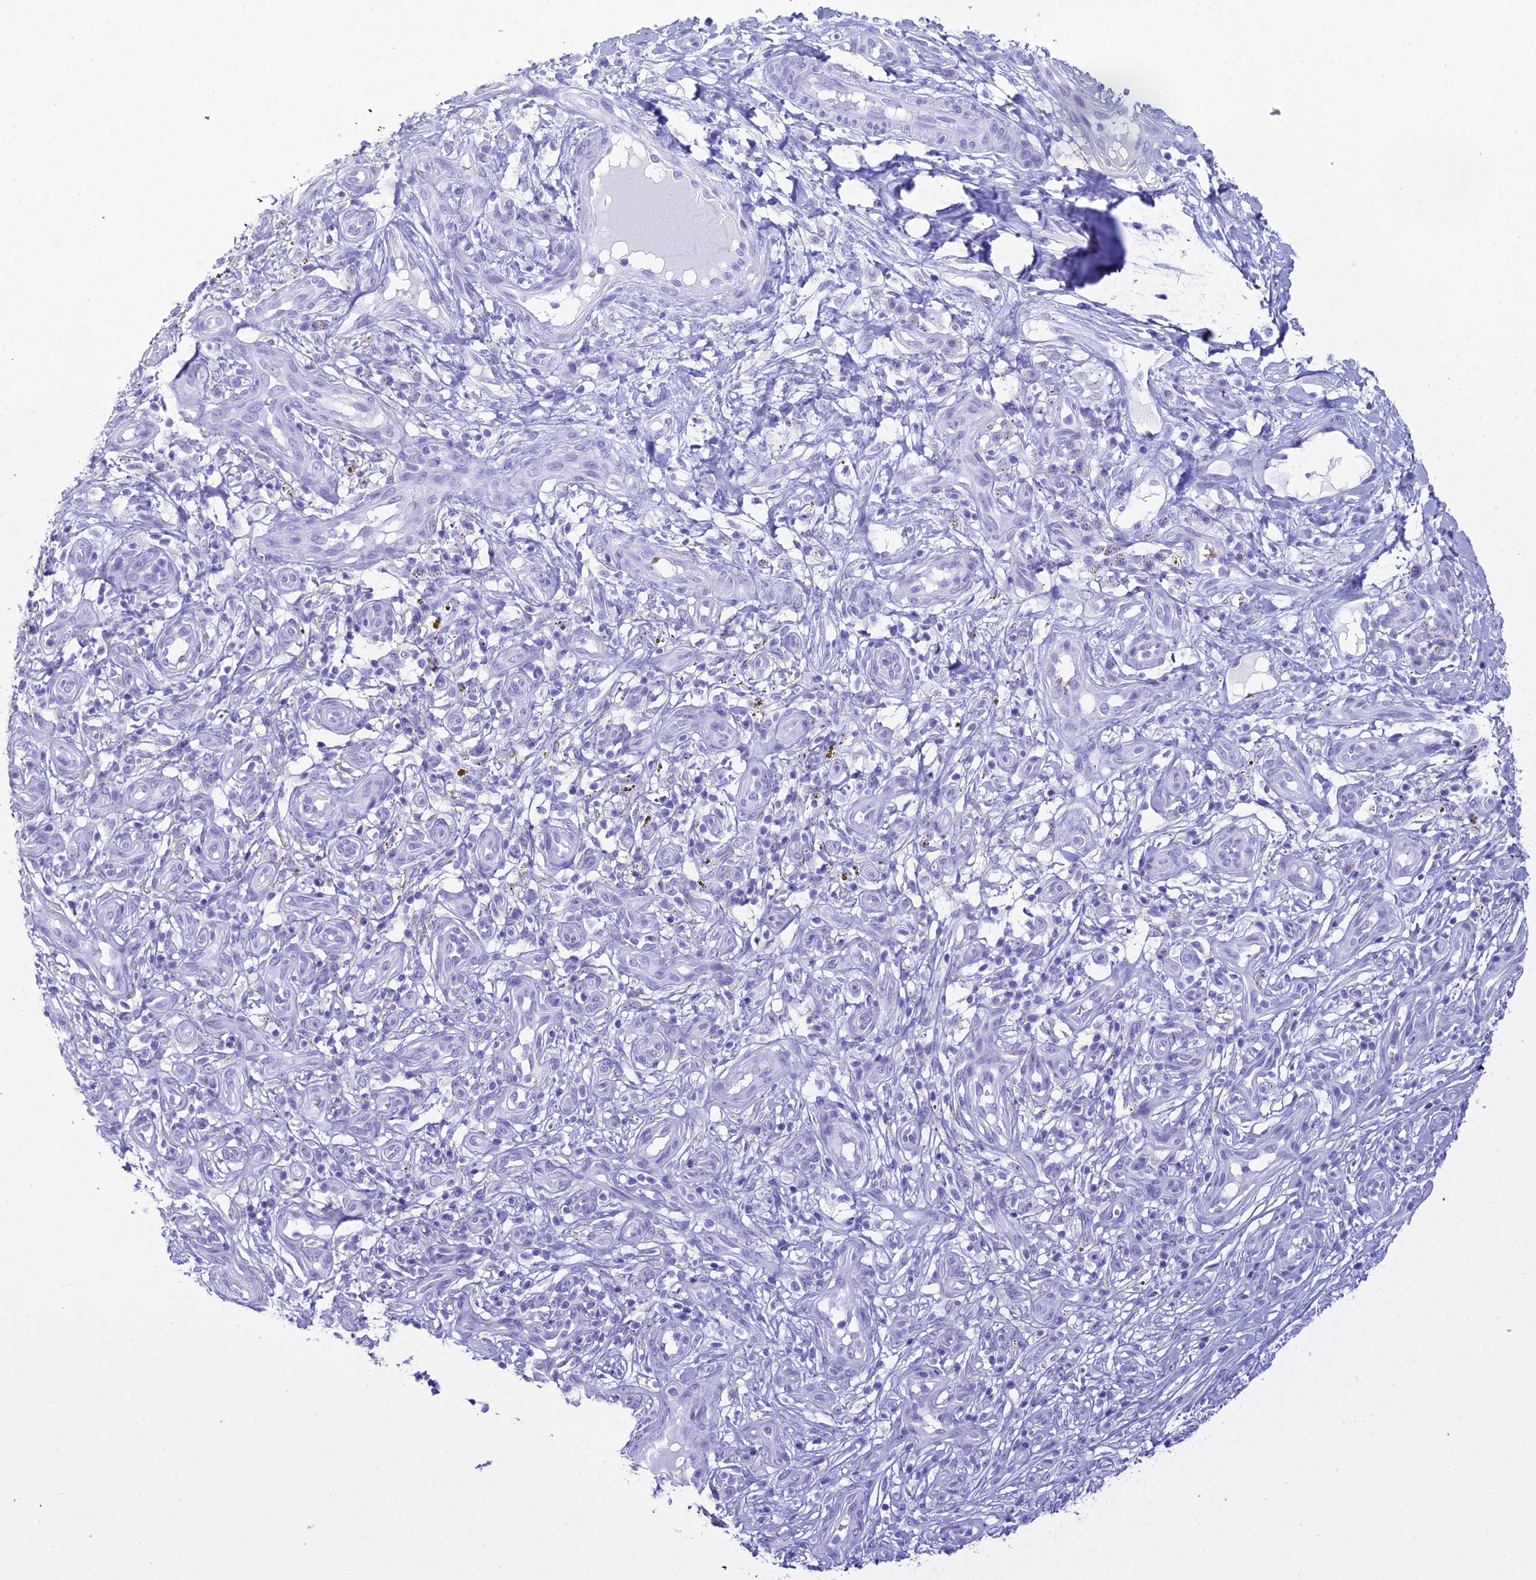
{"staining": {"intensity": "negative", "quantity": "none", "location": "none"}, "tissue": "skin cancer", "cell_type": "Tumor cells", "image_type": "cancer", "snomed": [{"axis": "morphology", "description": "Basal cell carcinoma"}, {"axis": "topography", "description": "Skin"}], "caption": "This is a photomicrograph of immunohistochemistry staining of skin cancer (basal cell carcinoma), which shows no staining in tumor cells.", "gene": "RNPS1", "patient": {"sex": "male", "age": 88}}